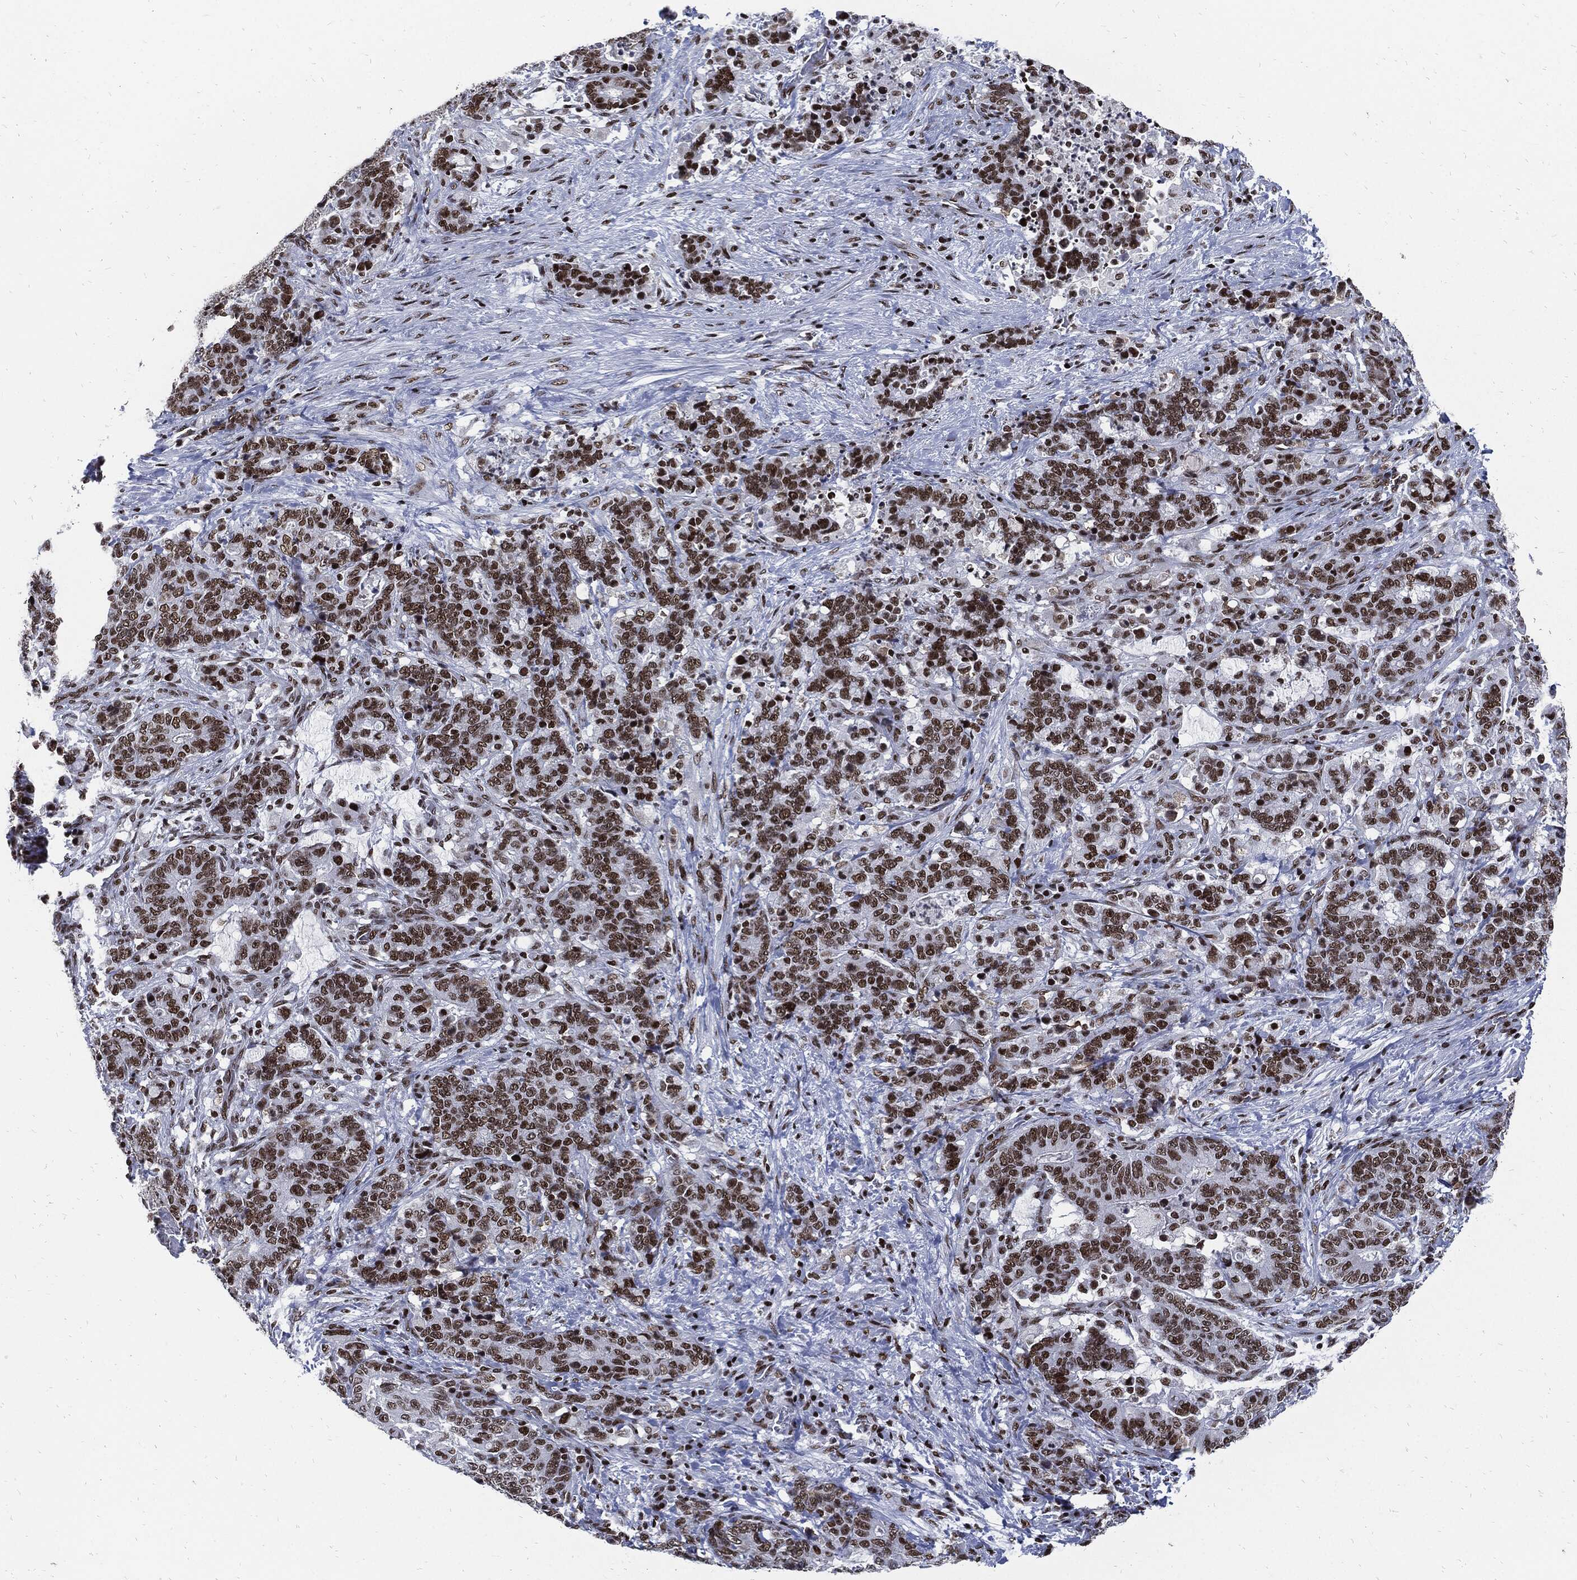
{"staining": {"intensity": "moderate", "quantity": ">75%", "location": "nuclear"}, "tissue": "stomach cancer", "cell_type": "Tumor cells", "image_type": "cancer", "snomed": [{"axis": "morphology", "description": "Normal tissue, NOS"}, {"axis": "morphology", "description": "Adenocarcinoma, NOS"}, {"axis": "topography", "description": "Stomach"}], "caption": "This is an image of immunohistochemistry (IHC) staining of stomach cancer, which shows moderate staining in the nuclear of tumor cells.", "gene": "TERF2", "patient": {"sex": "female", "age": 64}}